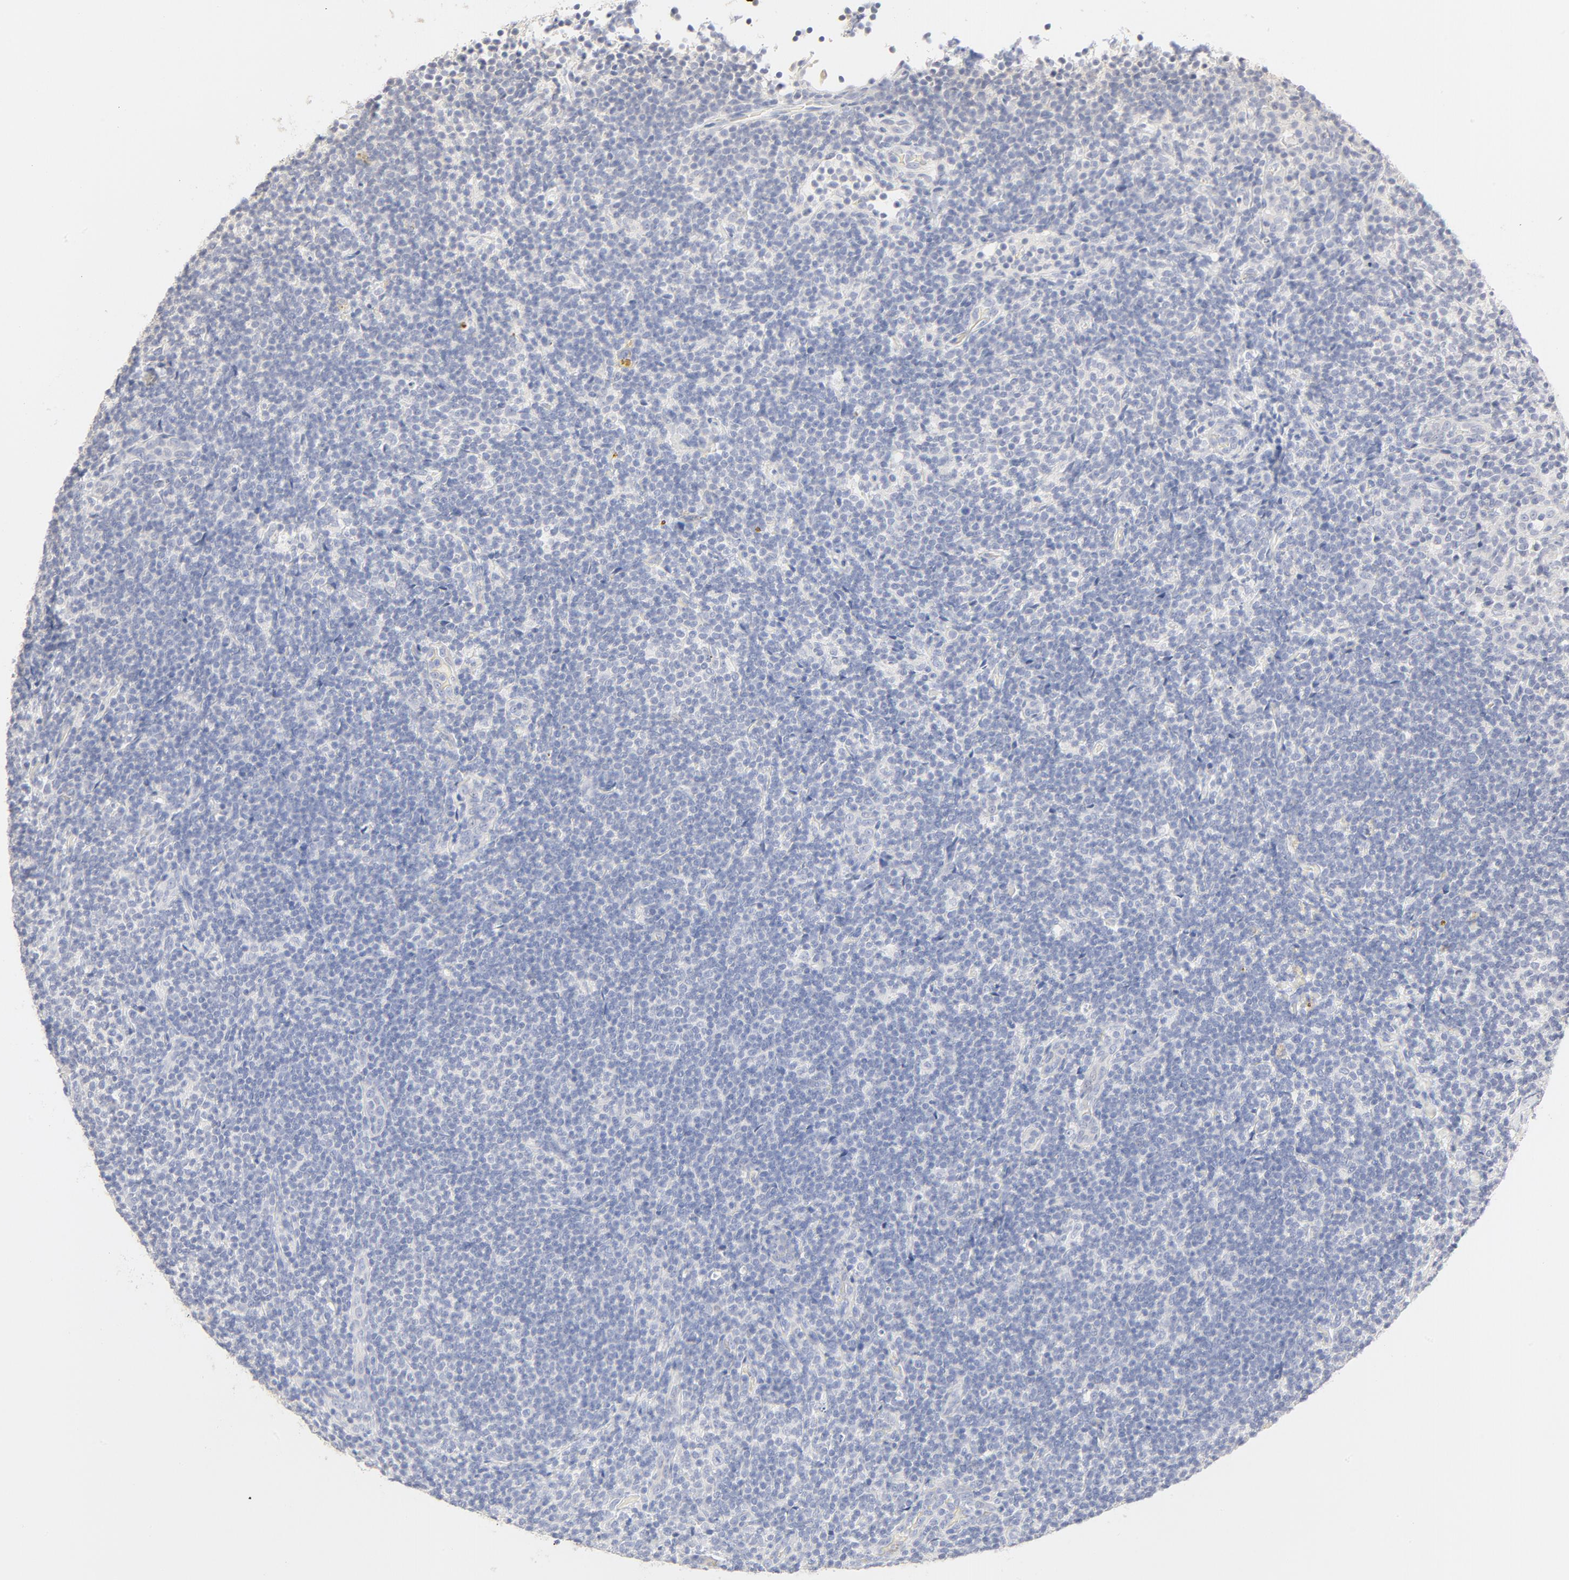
{"staining": {"intensity": "negative", "quantity": "none", "location": "none"}, "tissue": "lymphoma", "cell_type": "Tumor cells", "image_type": "cancer", "snomed": [{"axis": "morphology", "description": "Malignant lymphoma, non-Hodgkin's type, Low grade"}, {"axis": "topography", "description": "Lymph node"}], "caption": "There is no significant expression in tumor cells of malignant lymphoma, non-Hodgkin's type (low-grade).", "gene": "FCGBP", "patient": {"sex": "female", "age": 76}}